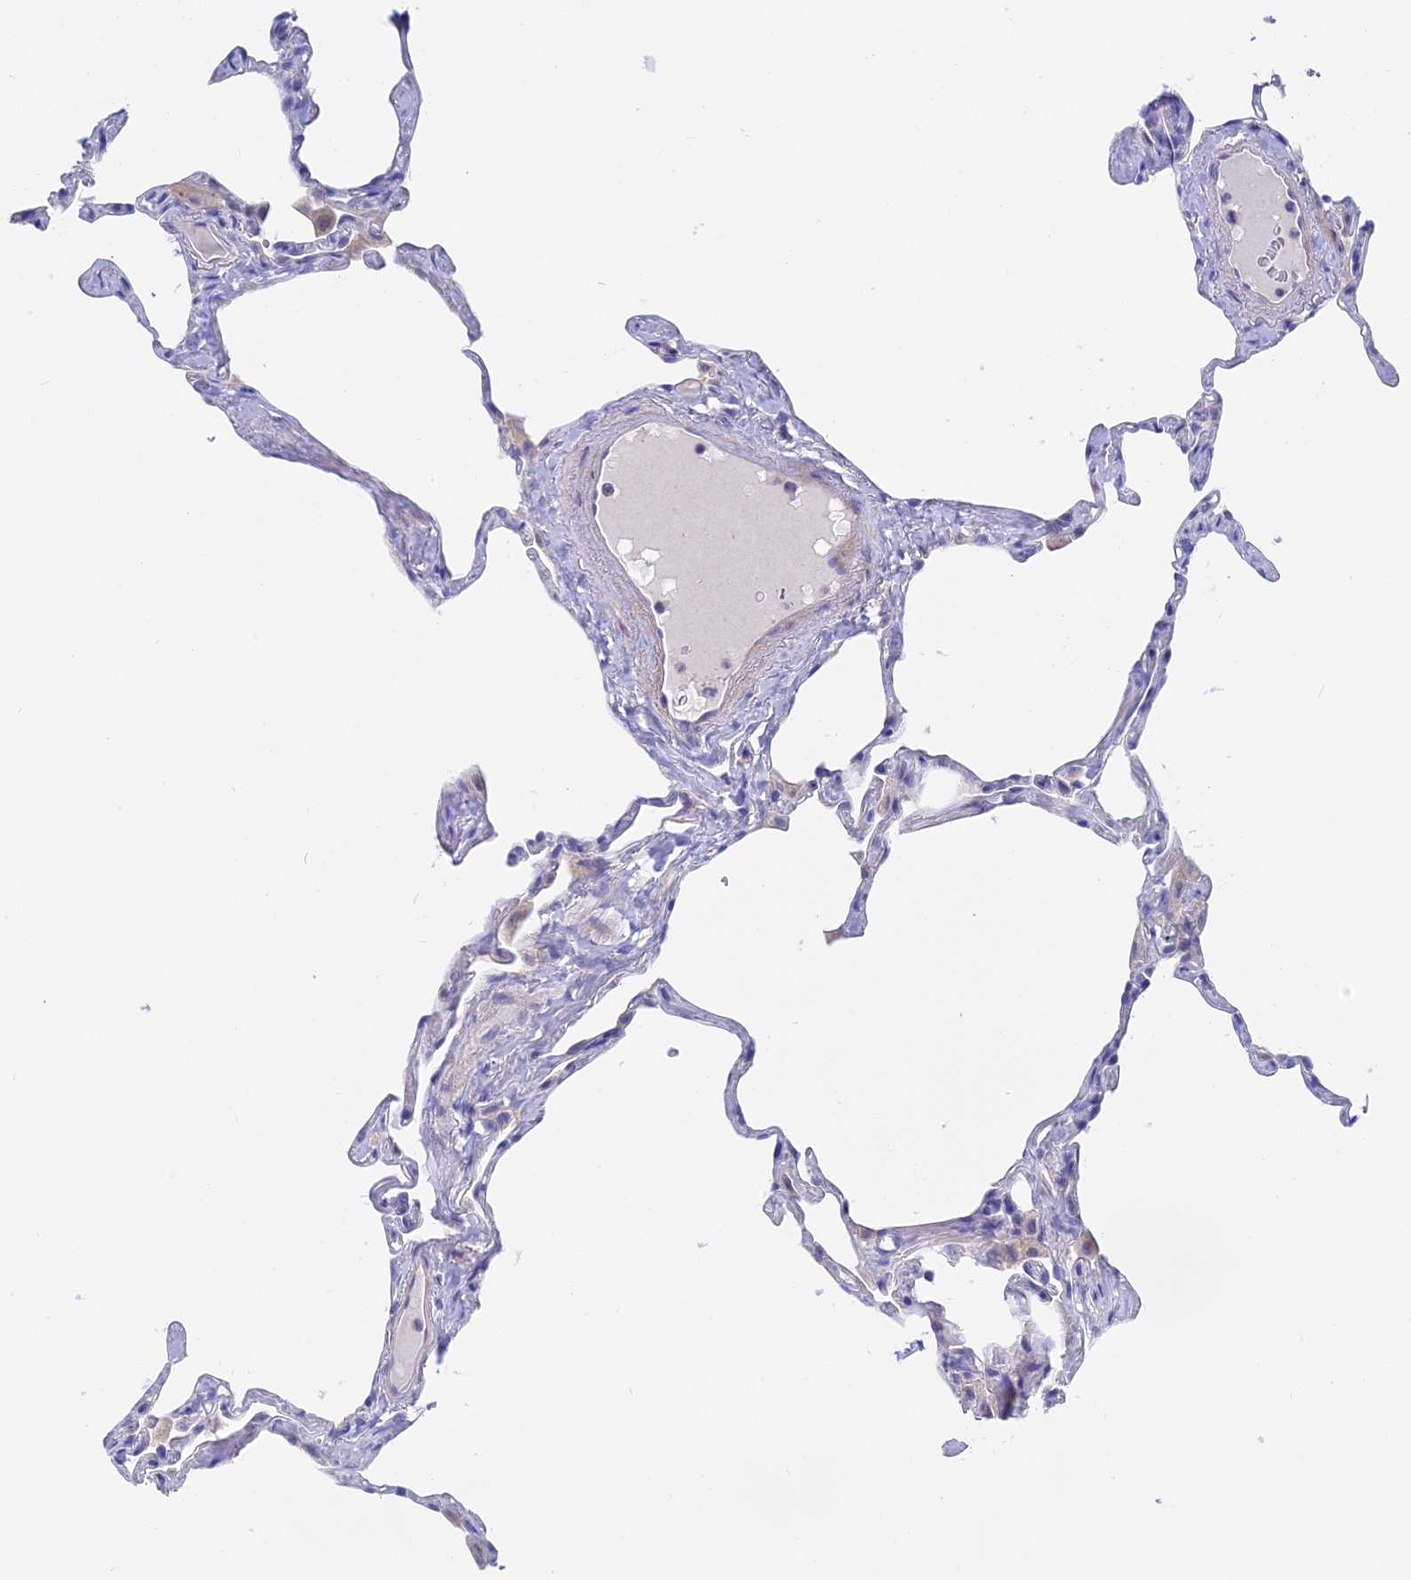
{"staining": {"intensity": "negative", "quantity": "none", "location": "none"}, "tissue": "lung", "cell_type": "Alveolar cells", "image_type": "normal", "snomed": [{"axis": "morphology", "description": "Normal tissue, NOS"}, {"axis": "topography", "description": "Lung"}], "caption": "The micrograph exhibits no significant staining in alveolar cells of lung. (Stains: DAB IHC with hematoxylin counter stain, Microscopy: brightfield microscopy at high magnification).", "gene": "GLB1L", "patient": {"sex": "male", "age": 65}}